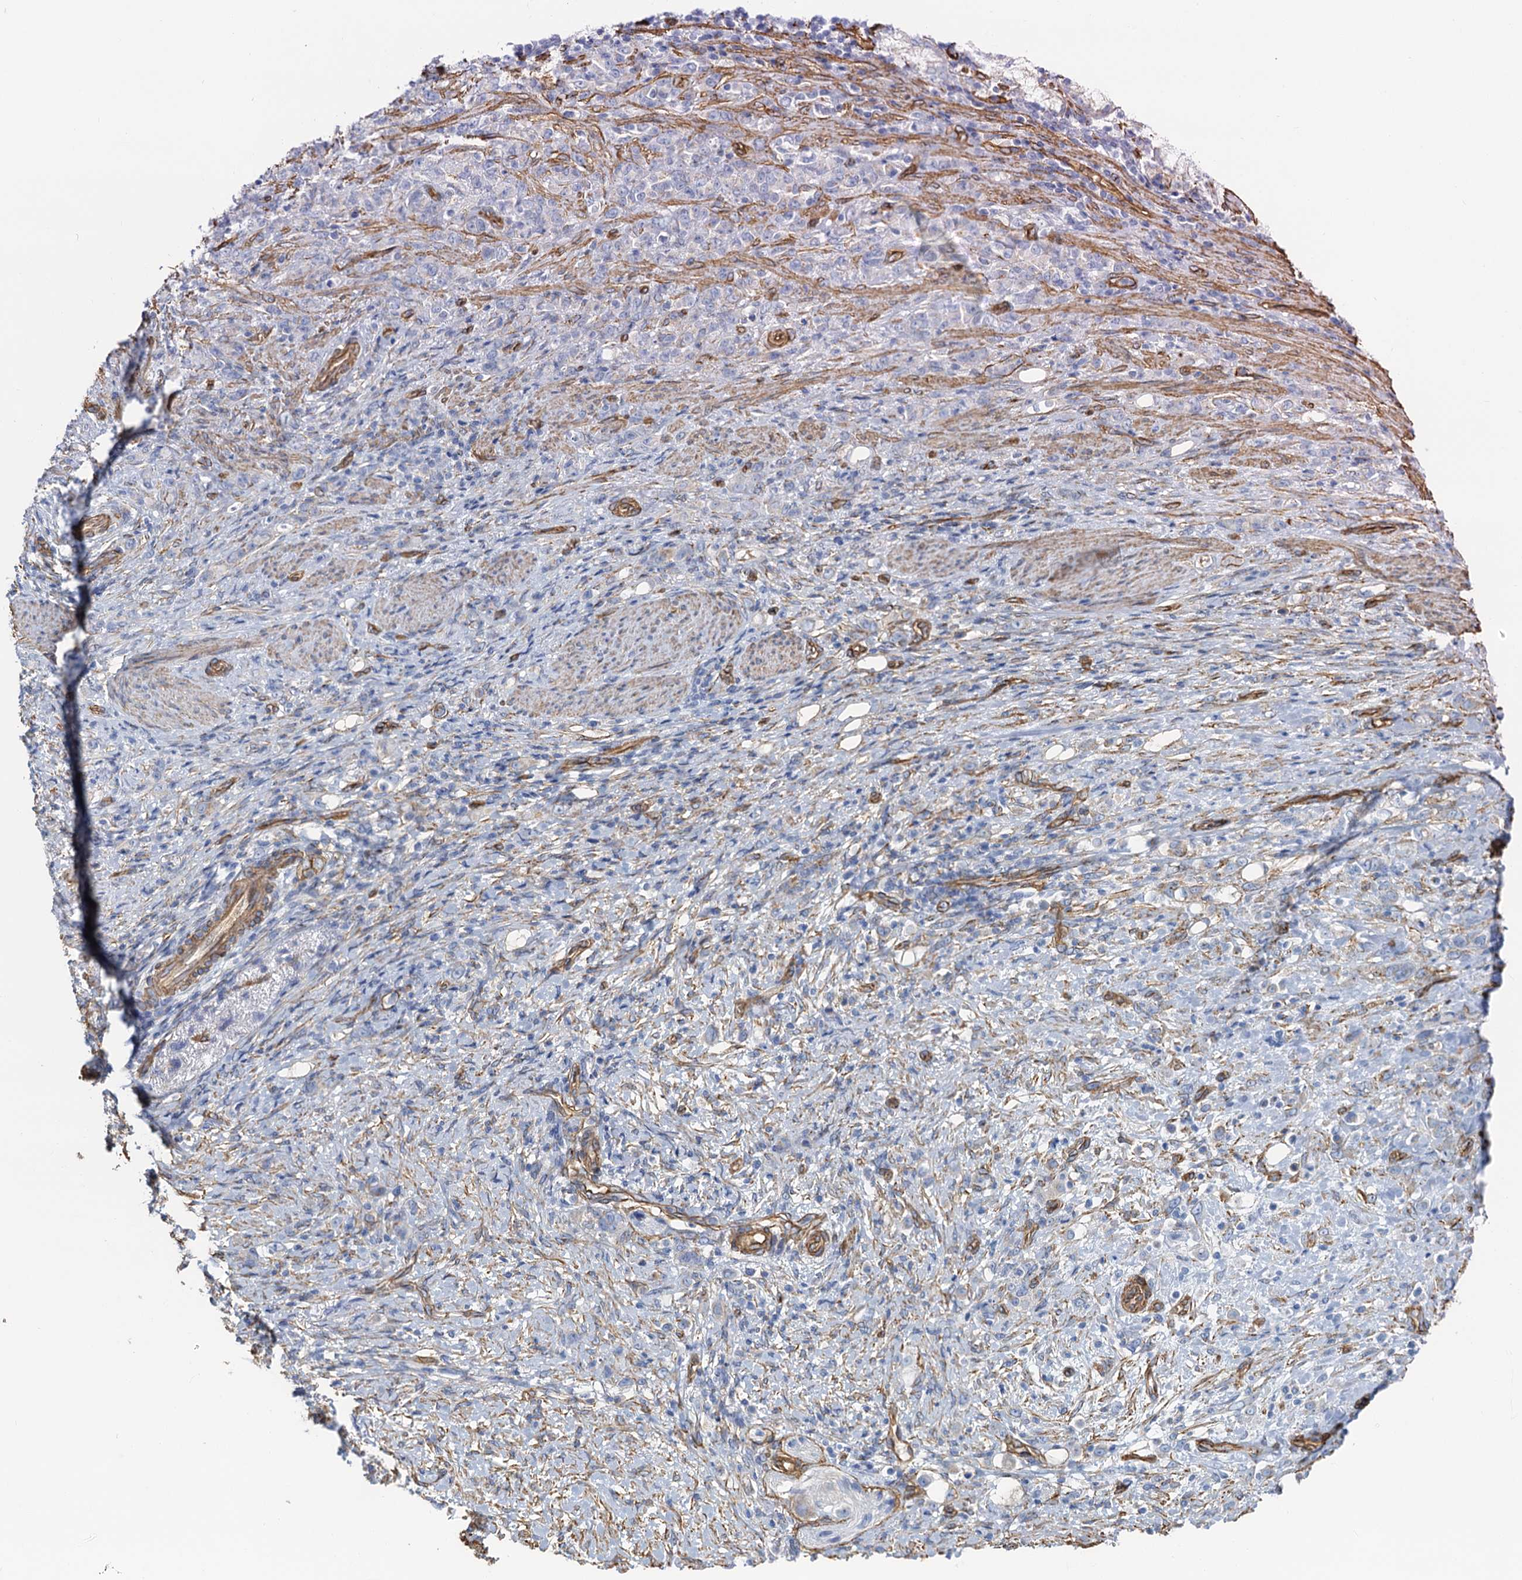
{"staining": {"intensity": "negative", "quantity": "none", "location": "none"}, "tissue": "stomach cancer", "cell_type": "Tumor cells", "image_type": "cancer", "snomed": [{"axis": "morphology", "description": "Adenocarcinoma, NOS"}, {"axis": "topography", "description": "Stomach"}], "caption": "This is an IHC image of stomach cancer. There is no positivity in tumor cells.", "gene": "DGKG", "patient": {"sex": "female", "age": 79}}